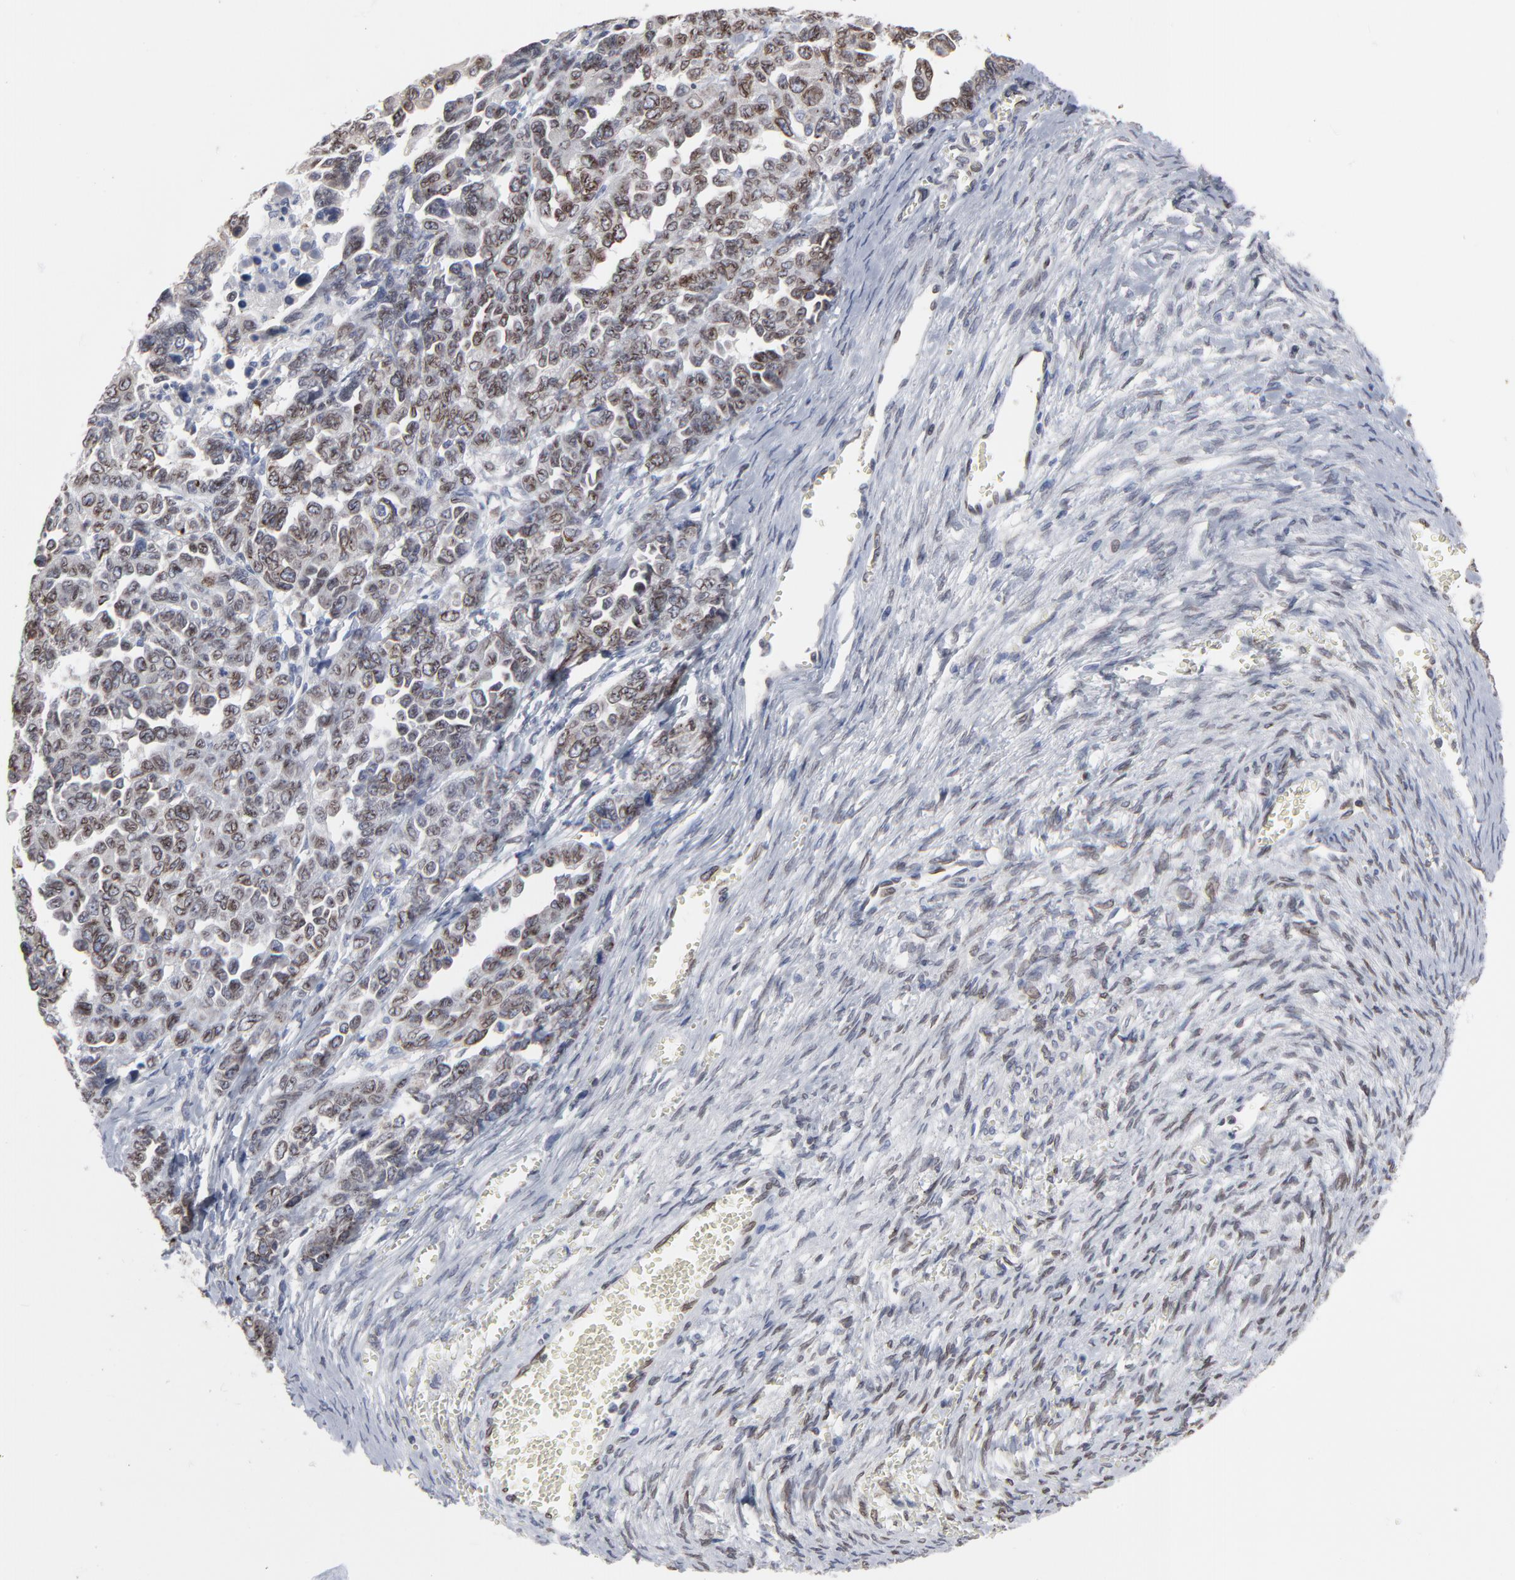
{"staining": {"intensity": "moderate", "quantity": ">75%", "location": "cytoplasmic/membranous,nuclear"}, "tissue": "ovarian cancer", "cell_type": "Tumor cells", "image_type": "cancer", "snomed": [{"axis": "morphology", "description": "Cystadenocarcinoma, serous, NOS"}, {"axis": "topography", "description": "Ovary"}], "caption": "Immunohistochemistry image of neoplastic tissue: ovarian serous cystadenocarcinoma stained using immunohistochemistry (IHC) reveals medium levels of moderate protein expression localized specifically in the cytoplasmic/membranous and nuclear of tumor cells, appearing as a cytoplasmic/membranous and nuclear brown color.", "gene": "SYNE2", "patient": {"sex": "female", "age": 69}}